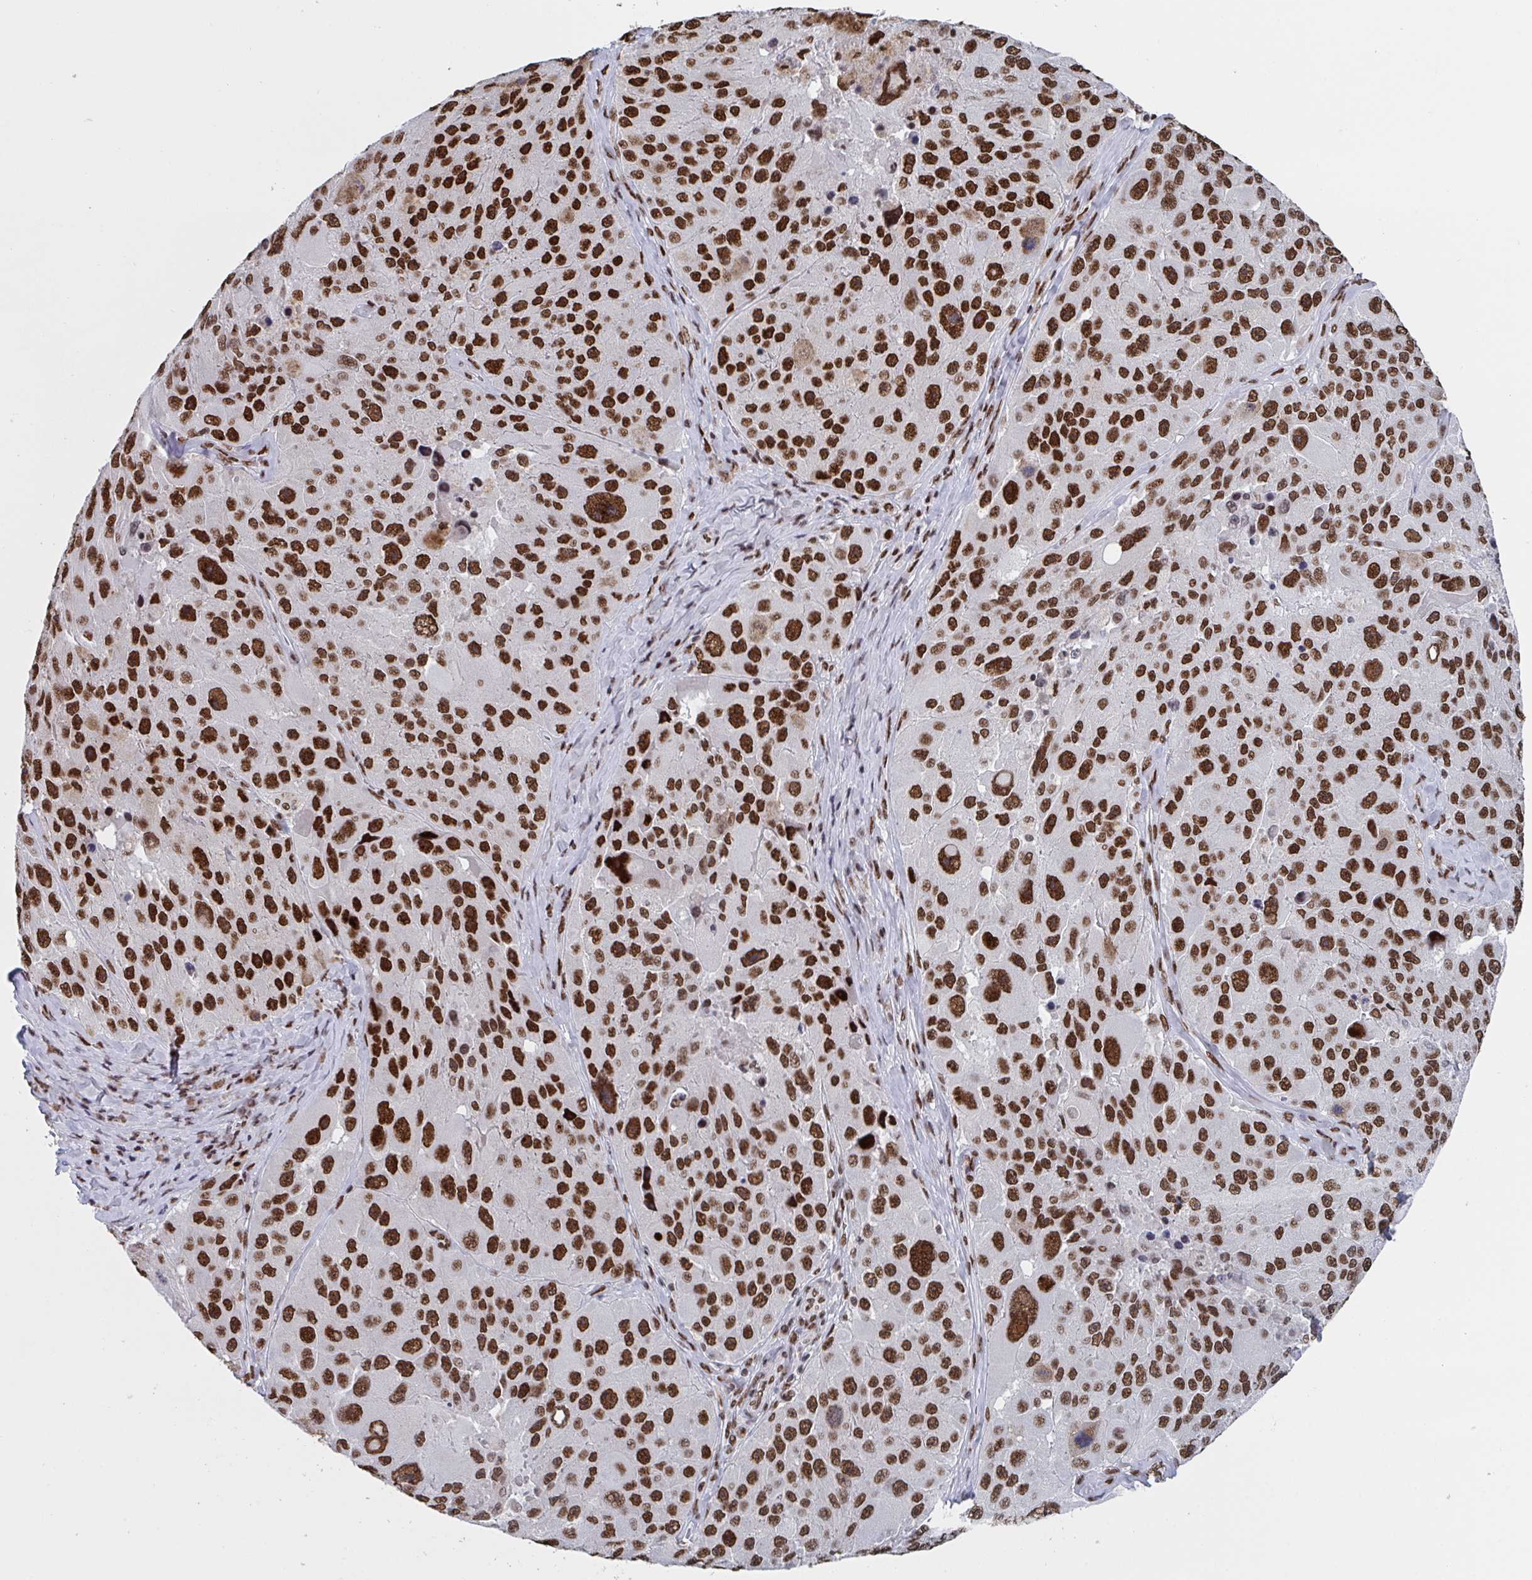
{"staining": {"intensity": "strong", "quantity": ">75%", "location": "nuclear"}, "tissue": "melanoma", "cell_type": "Tumor cells", "image_type": "cancer", "snomed": [{"axis": "morphology", "description": "Malignant melanoma, Metastatic site"}, {"axis": "topography", "description": "Lymph node"}], "caption": "Immunohistochemistry (IHC) of malignant melanoma (metastatic site) demonstrates high levels of strong nuclear staining in approximately >75% of tumor cells.", "gene": "ZNF607", "patient": {"sex": "male", "age": 62}}